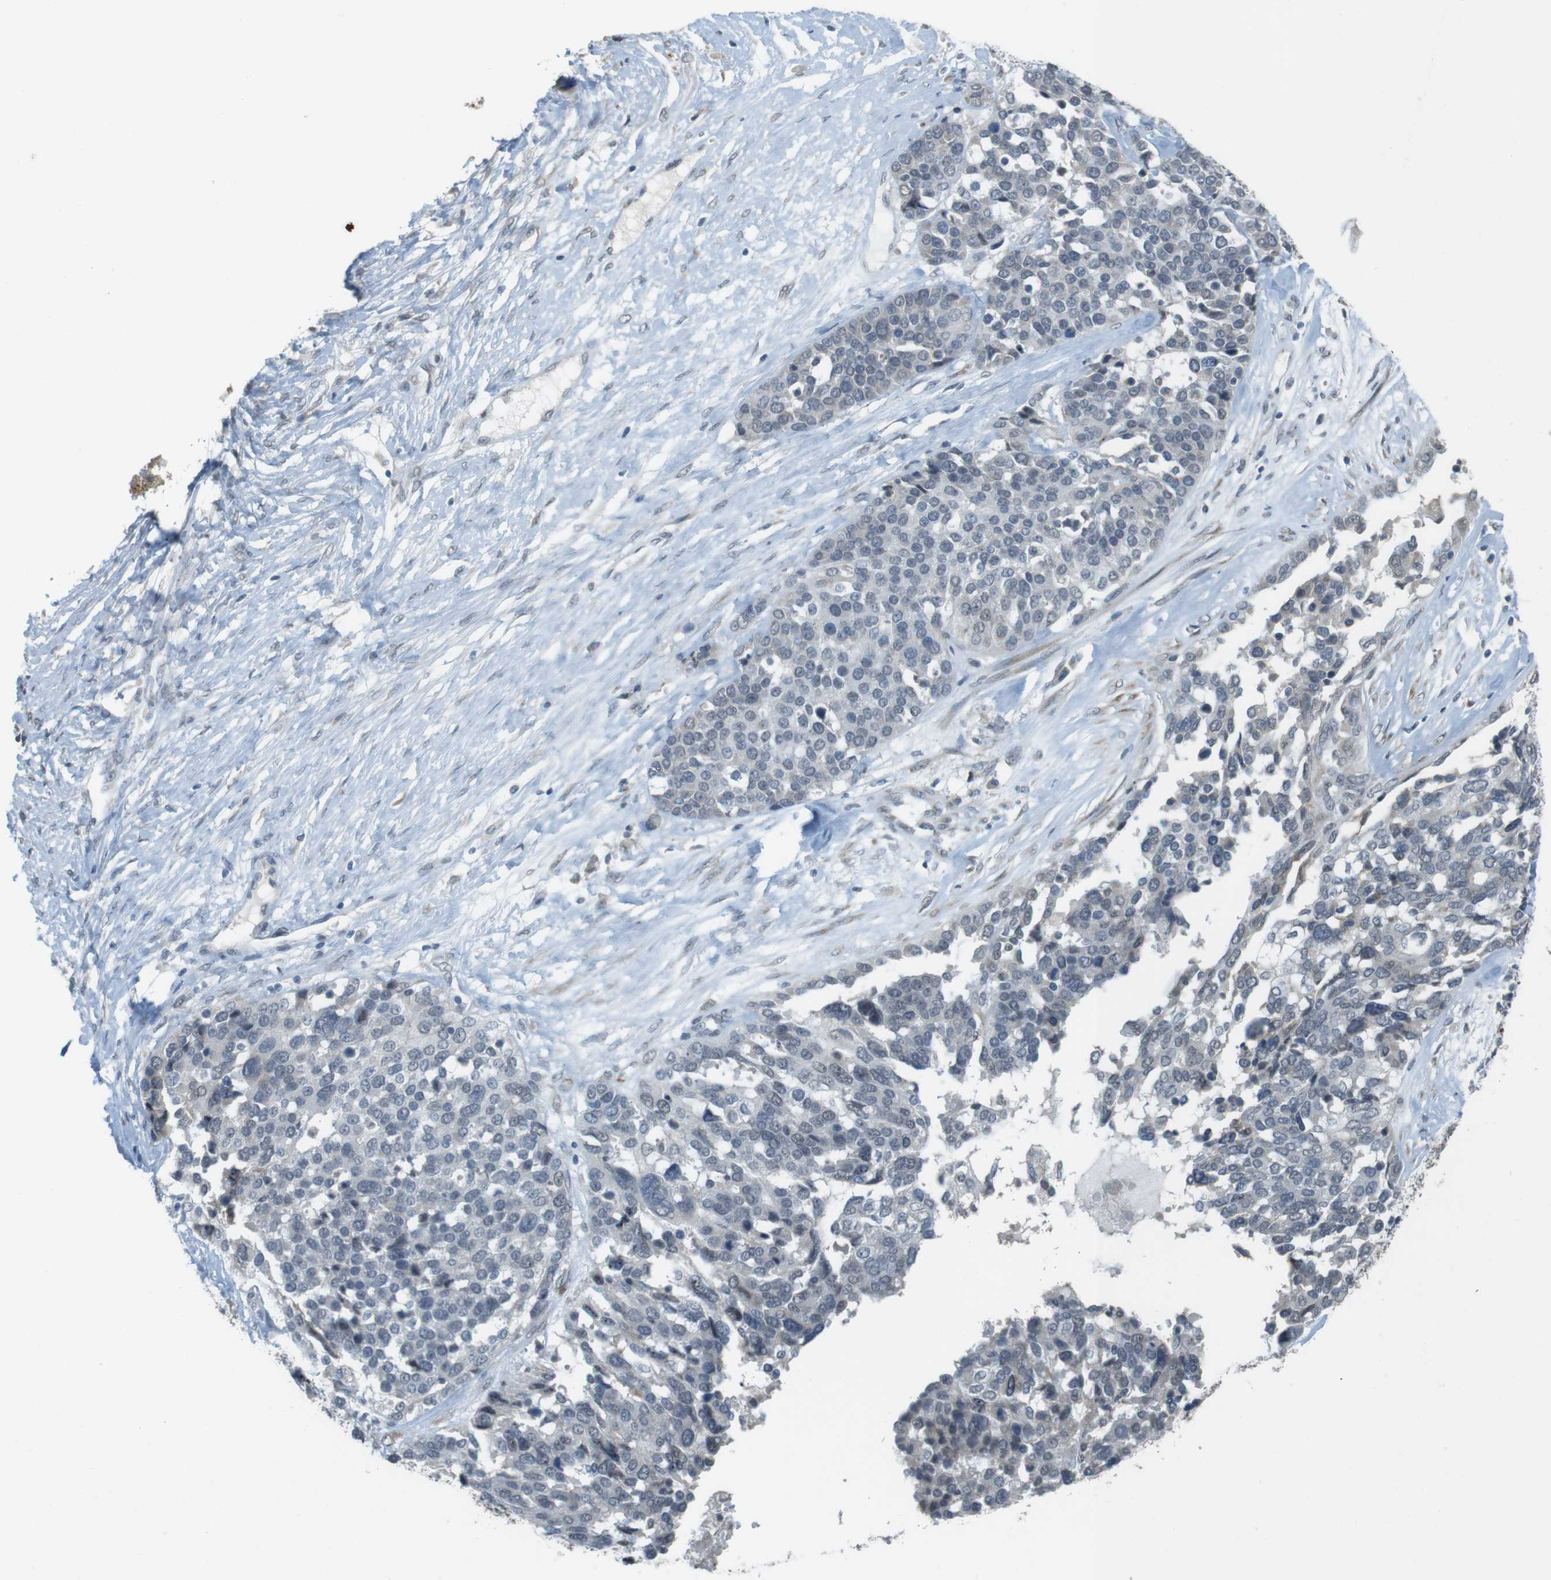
{"staining": {"intensity": "negative", "quantity": "none", "location": "none"}, "tissue": "ovarian cancer", "cell_type": "Tumor cells", "image_type": "cancer", "snomed": [{"axis": "morphology", "description": "Cystadenocarcinoma, serous, NOS"}, {"axis": "topography", "description": "Ovary"}], "caption": "The photomicrograph displays no significant expression in tumor cells of serous cystadenocarcinoma (ovarian). (IHC, brightfield microscopy, high magnification).", "gene": "FZD10", "patient": {"sex": "female", "age": 44}}